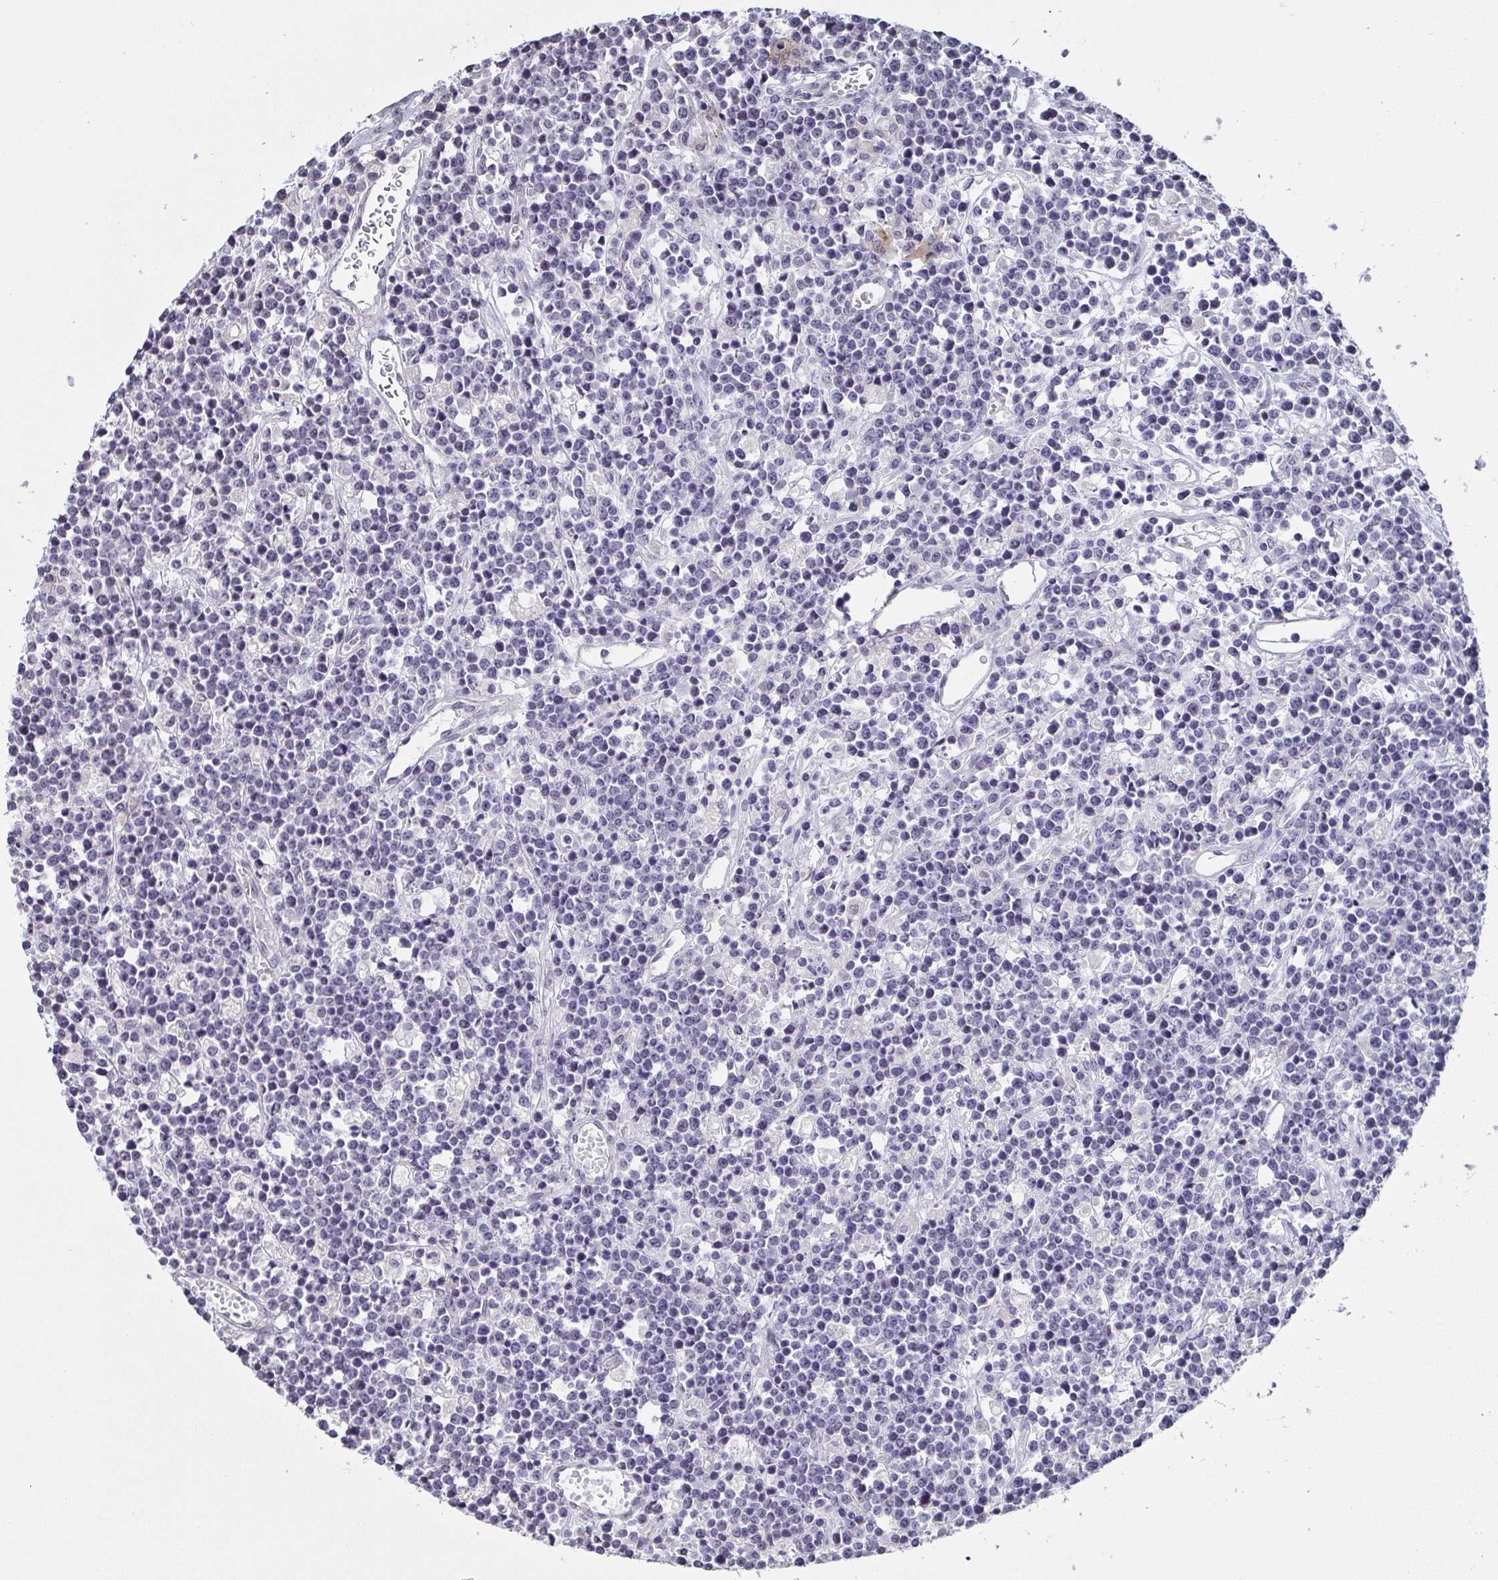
{"staining": {"intensity": "negative", "quantity": "none", "location": "none"}, "tissue": "lymphoma", "cell_type": "Tumor cells", "image_type": "cancer", "snomed": [{"axis": "morphology", "description": "Malignant lymphoma, non-Hodgkin's type, High grade"}, {"axis": "topography", "description": "Ovary"}], "caption": "Tumor cells show no significant protein expression in lymphoma.", "gene": "NEFH", "patient": {"sex": "female", "age": 56}}